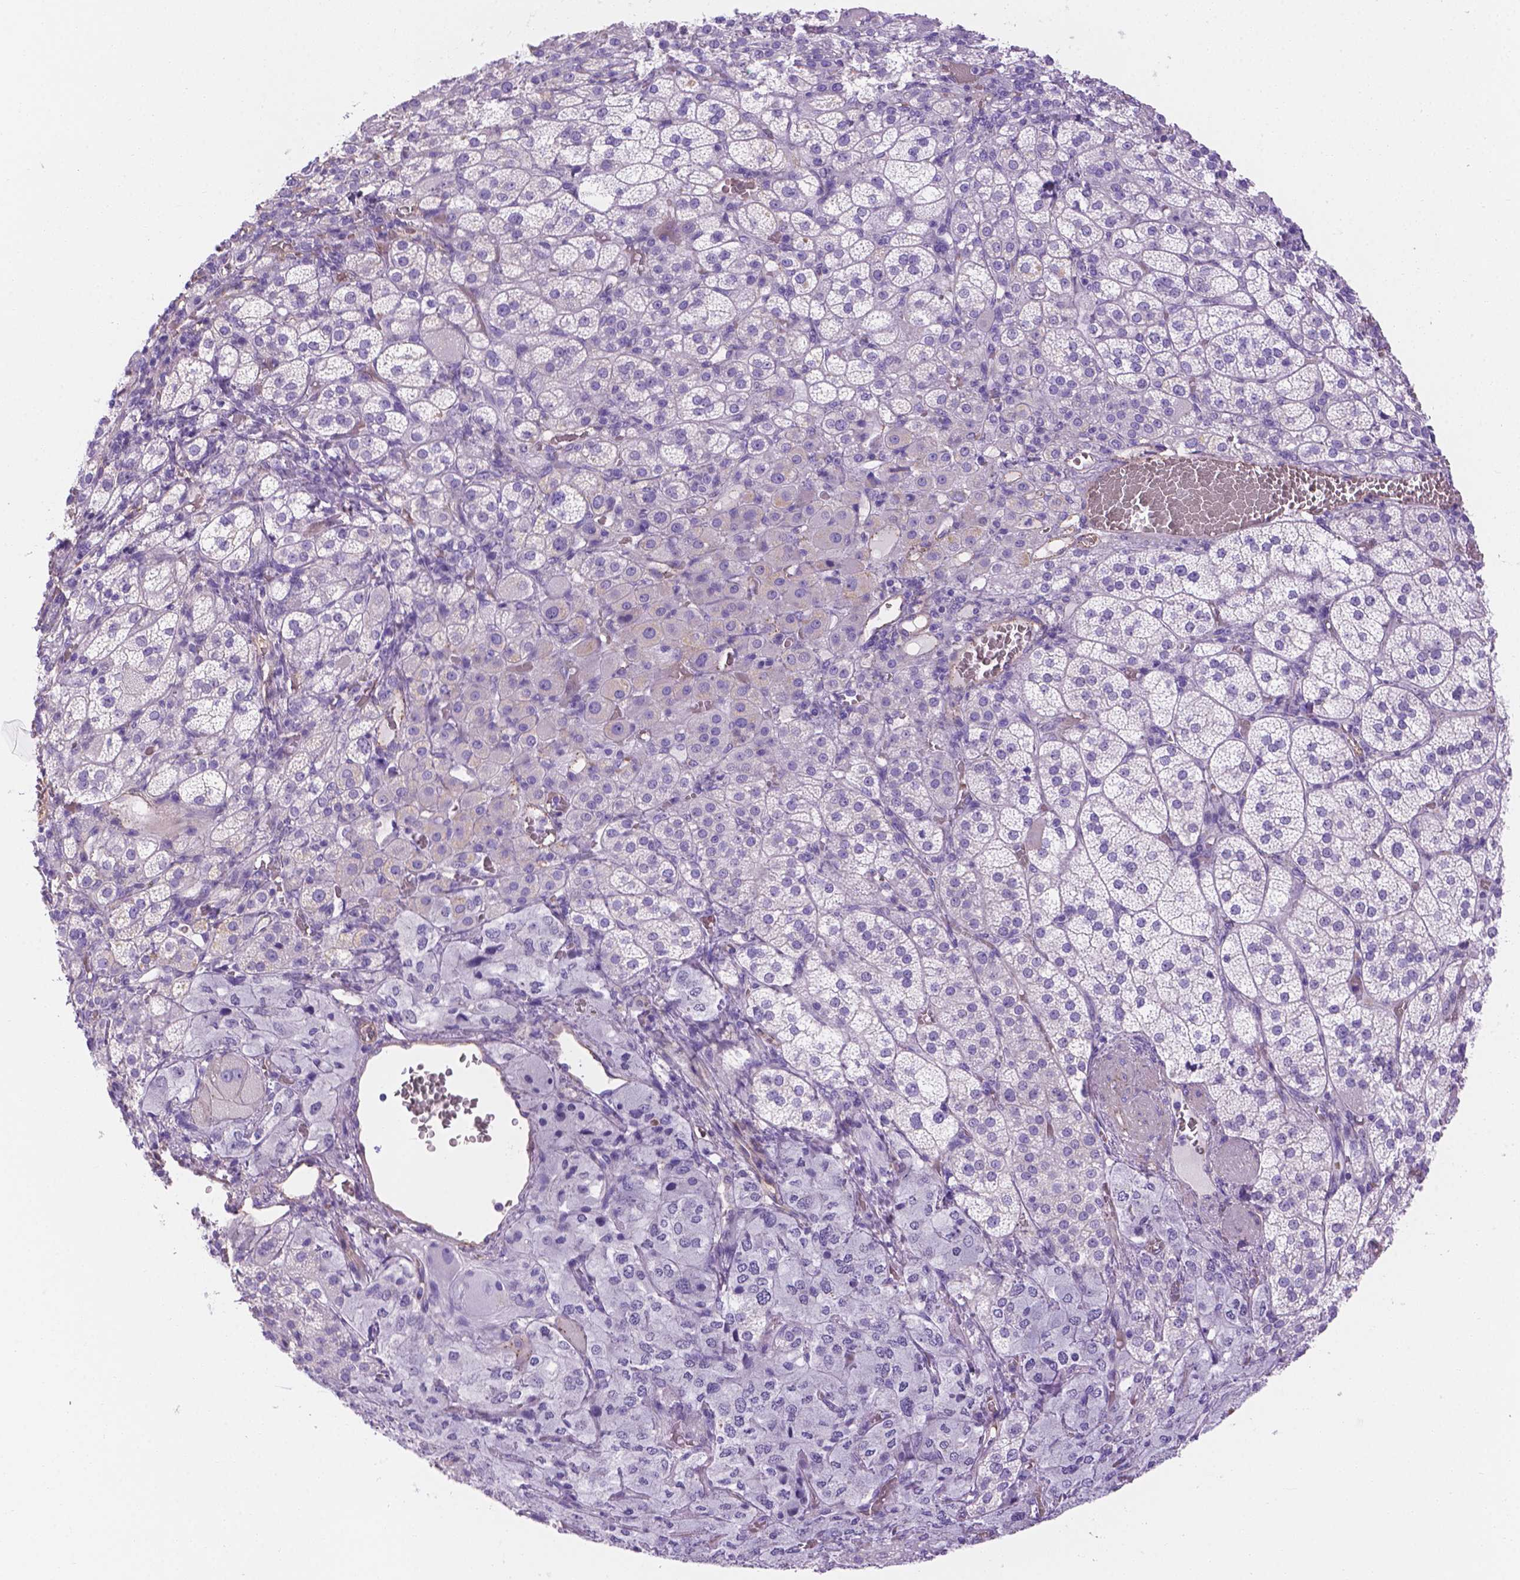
{"staining": {"intensity": "negative", "quantity": "none", "location": "none"}, "tissue": "adrenal gland", "cell_type": "Glandular cells", "image_type": "normal", "snomed": [{"axis": "morphology", "description": "Normal tissue, NOS"}, {"axis": "topography", "description": "Adrenal gland"}], "caption": "This photomicrograph is of unremarkable adrenal gland stained with immunohistochemistry to label a protein in brown with the nuclei are counter-stained blue. There is no expression in glandular cells. (DAB immunohistochemistry (IHC) with hematoxylin counter stain).", "gene": "SLC40A1", "patient": {"sex": "female", "age": 60}}